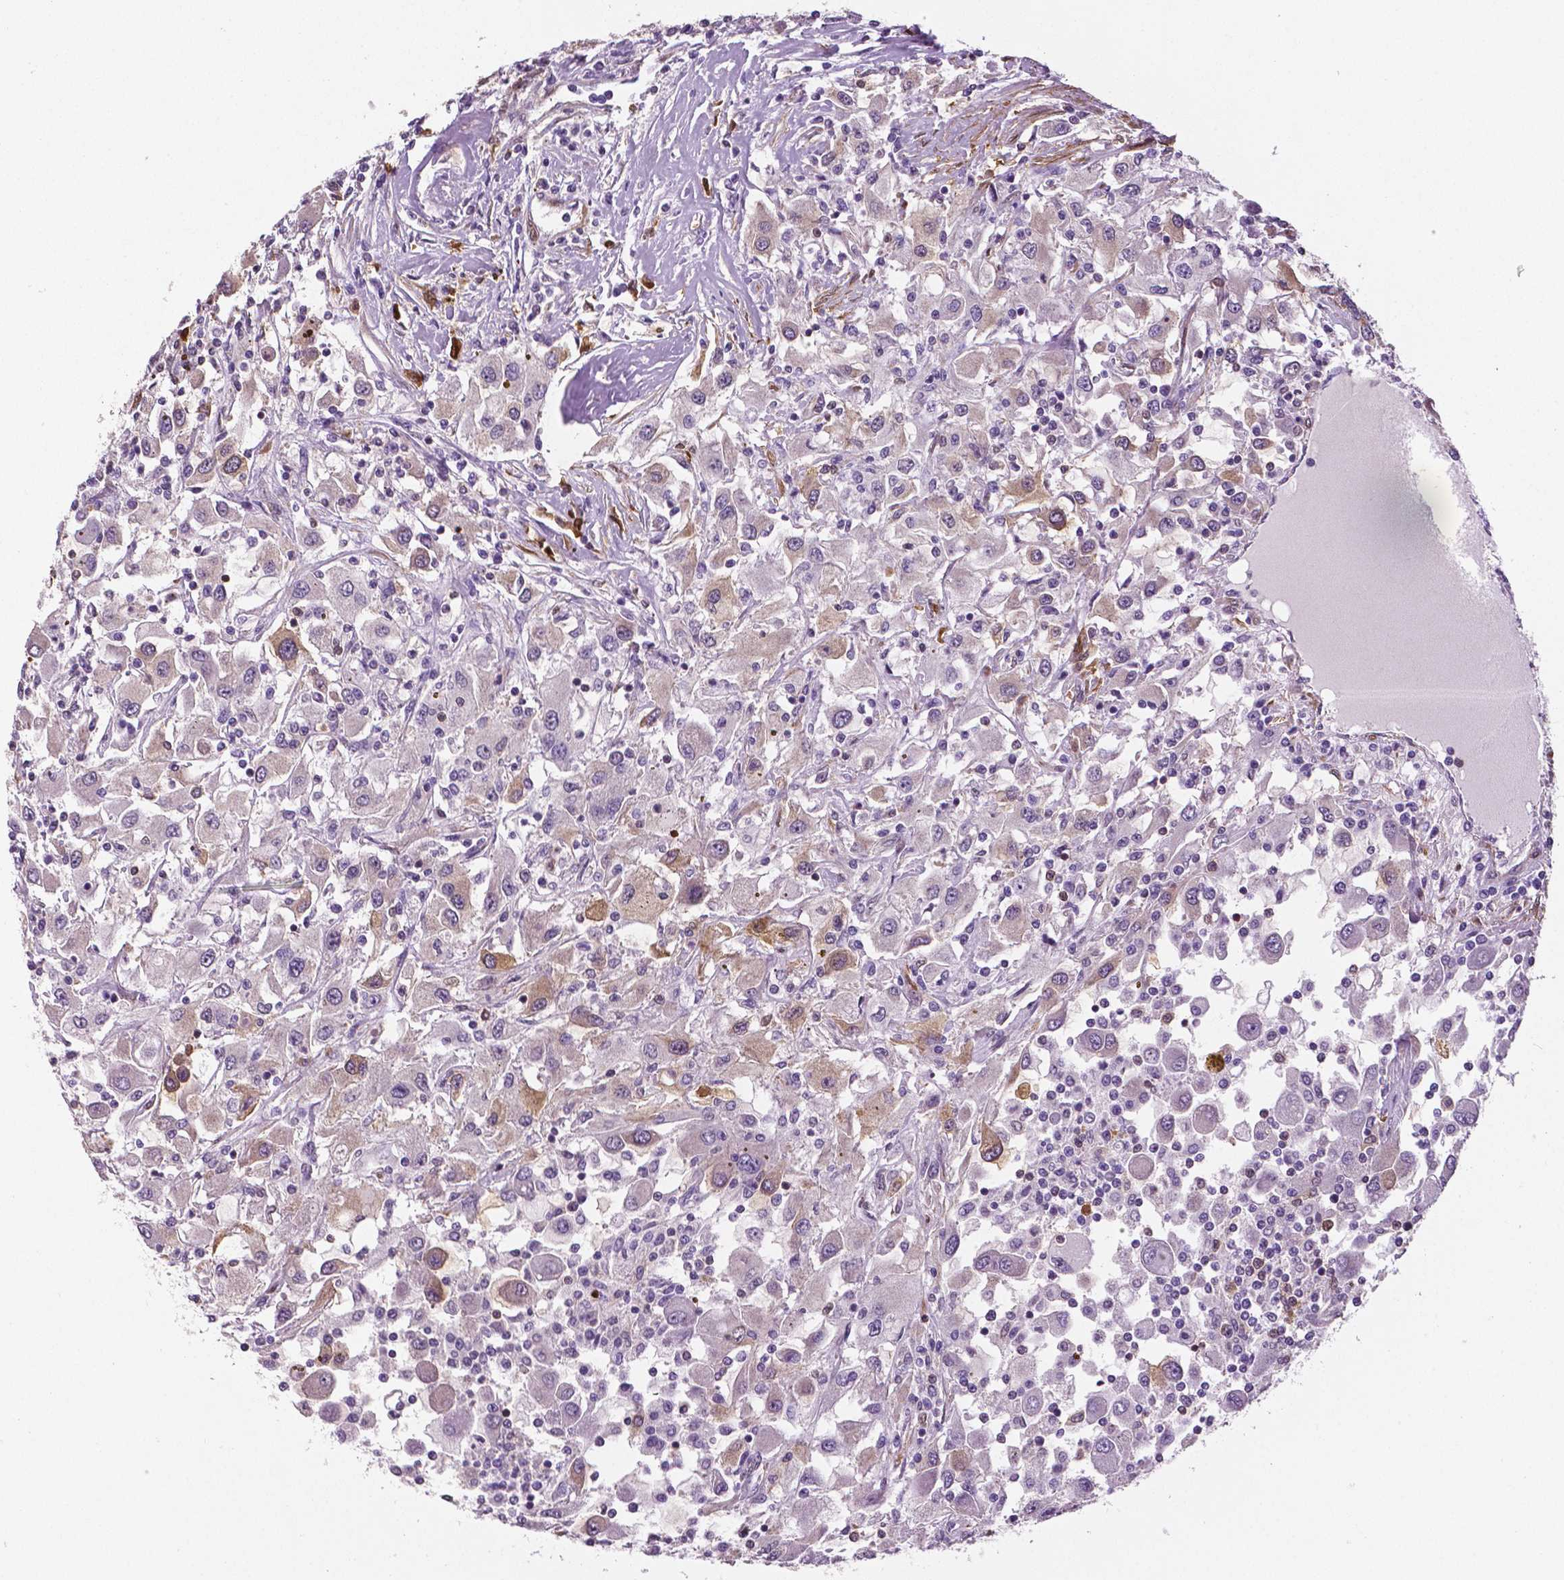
{"staining": {"intensity": "strong", "quantity": "<25%", "location": "cytoplasmic/membranous"}, "tissue": "renal cancer", "cell_type": "Tumor cells", "image_type": "cancer", "snomed": [{"axis": "morphology", "description": "Adenocarcinoma, NOS"}, {"axis": "topography", "description": "Kidney"}], "caption": "This is a photomicrograph of immunohistochemistry (IHC) staining of renal cancer, which shows strong positivity in the cytoplasmic/membranous of tumor cells.", "gene": "PHGDH", "patient": {"sex": "female", "age": 67}}